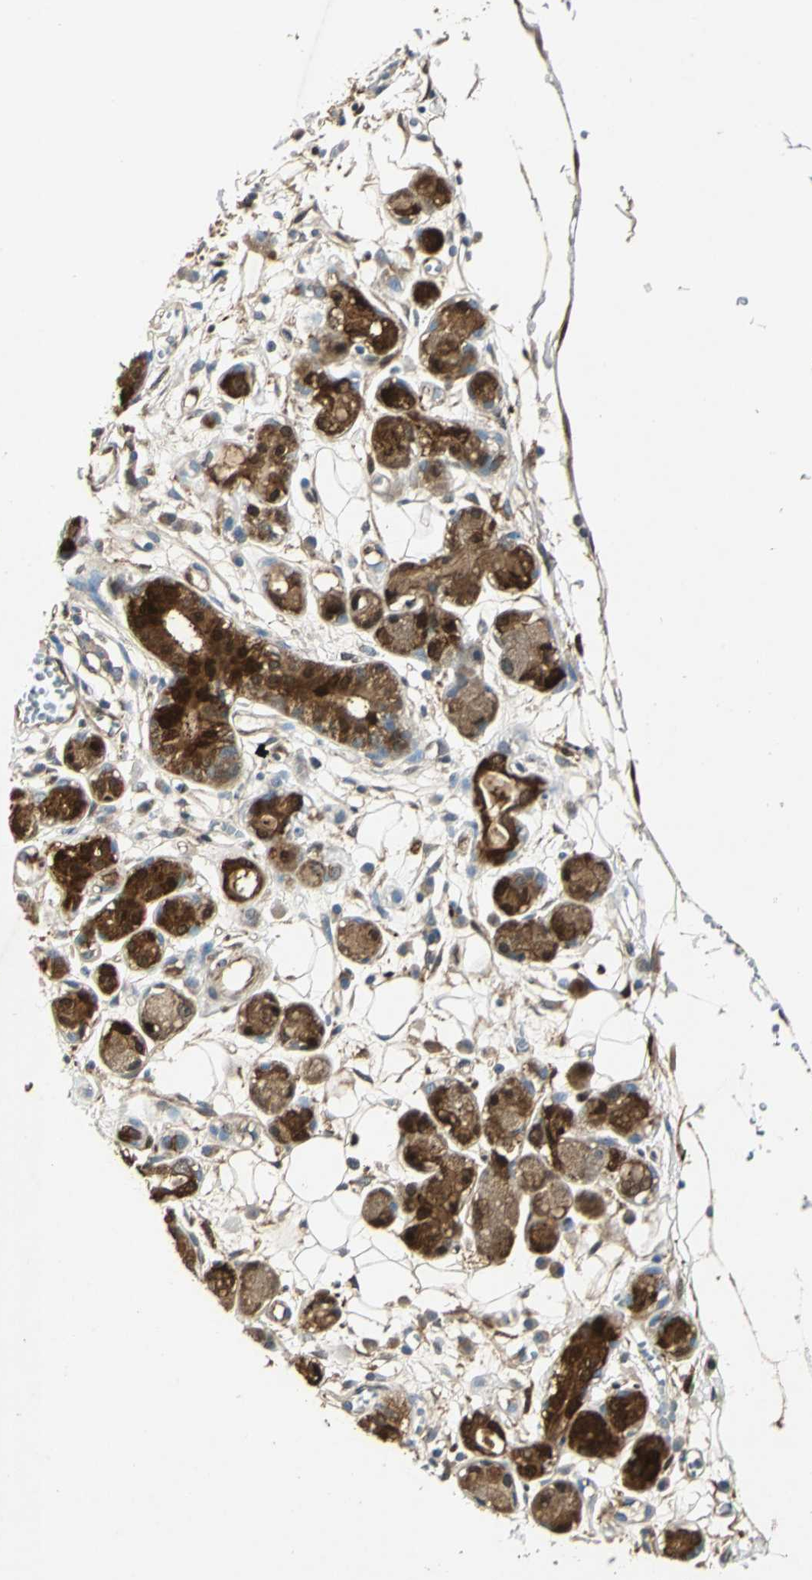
{"staining": {"intensity": "moderate", "quantity": ">75%", "location": "cytoplasmic/membranous"}, "tissue": "adipose tissue", "cell_type": "Adipocytes", "image_type": "normal", "snomed": [{"axis": "morphology", "description": "Normal tissue, NOS"}, {"axis": "morphology", "description": "Inflammation, NOS"}, {"axis": "topography", "description": "Vascular tissue"}, {"axis": "topography", "description": "Salivary gland"}], "caption": "Adipose tissue stained with DAB IHC shows medium levels of moderate cytoplasmic/membranous expression in approximately >75% of adipocytes. Immunohistochemistry stains the protein of interest in brown and the nuclei are stained blue.", "gene": "RRM2B", "patient": {"sex": "female", "age": 75}}